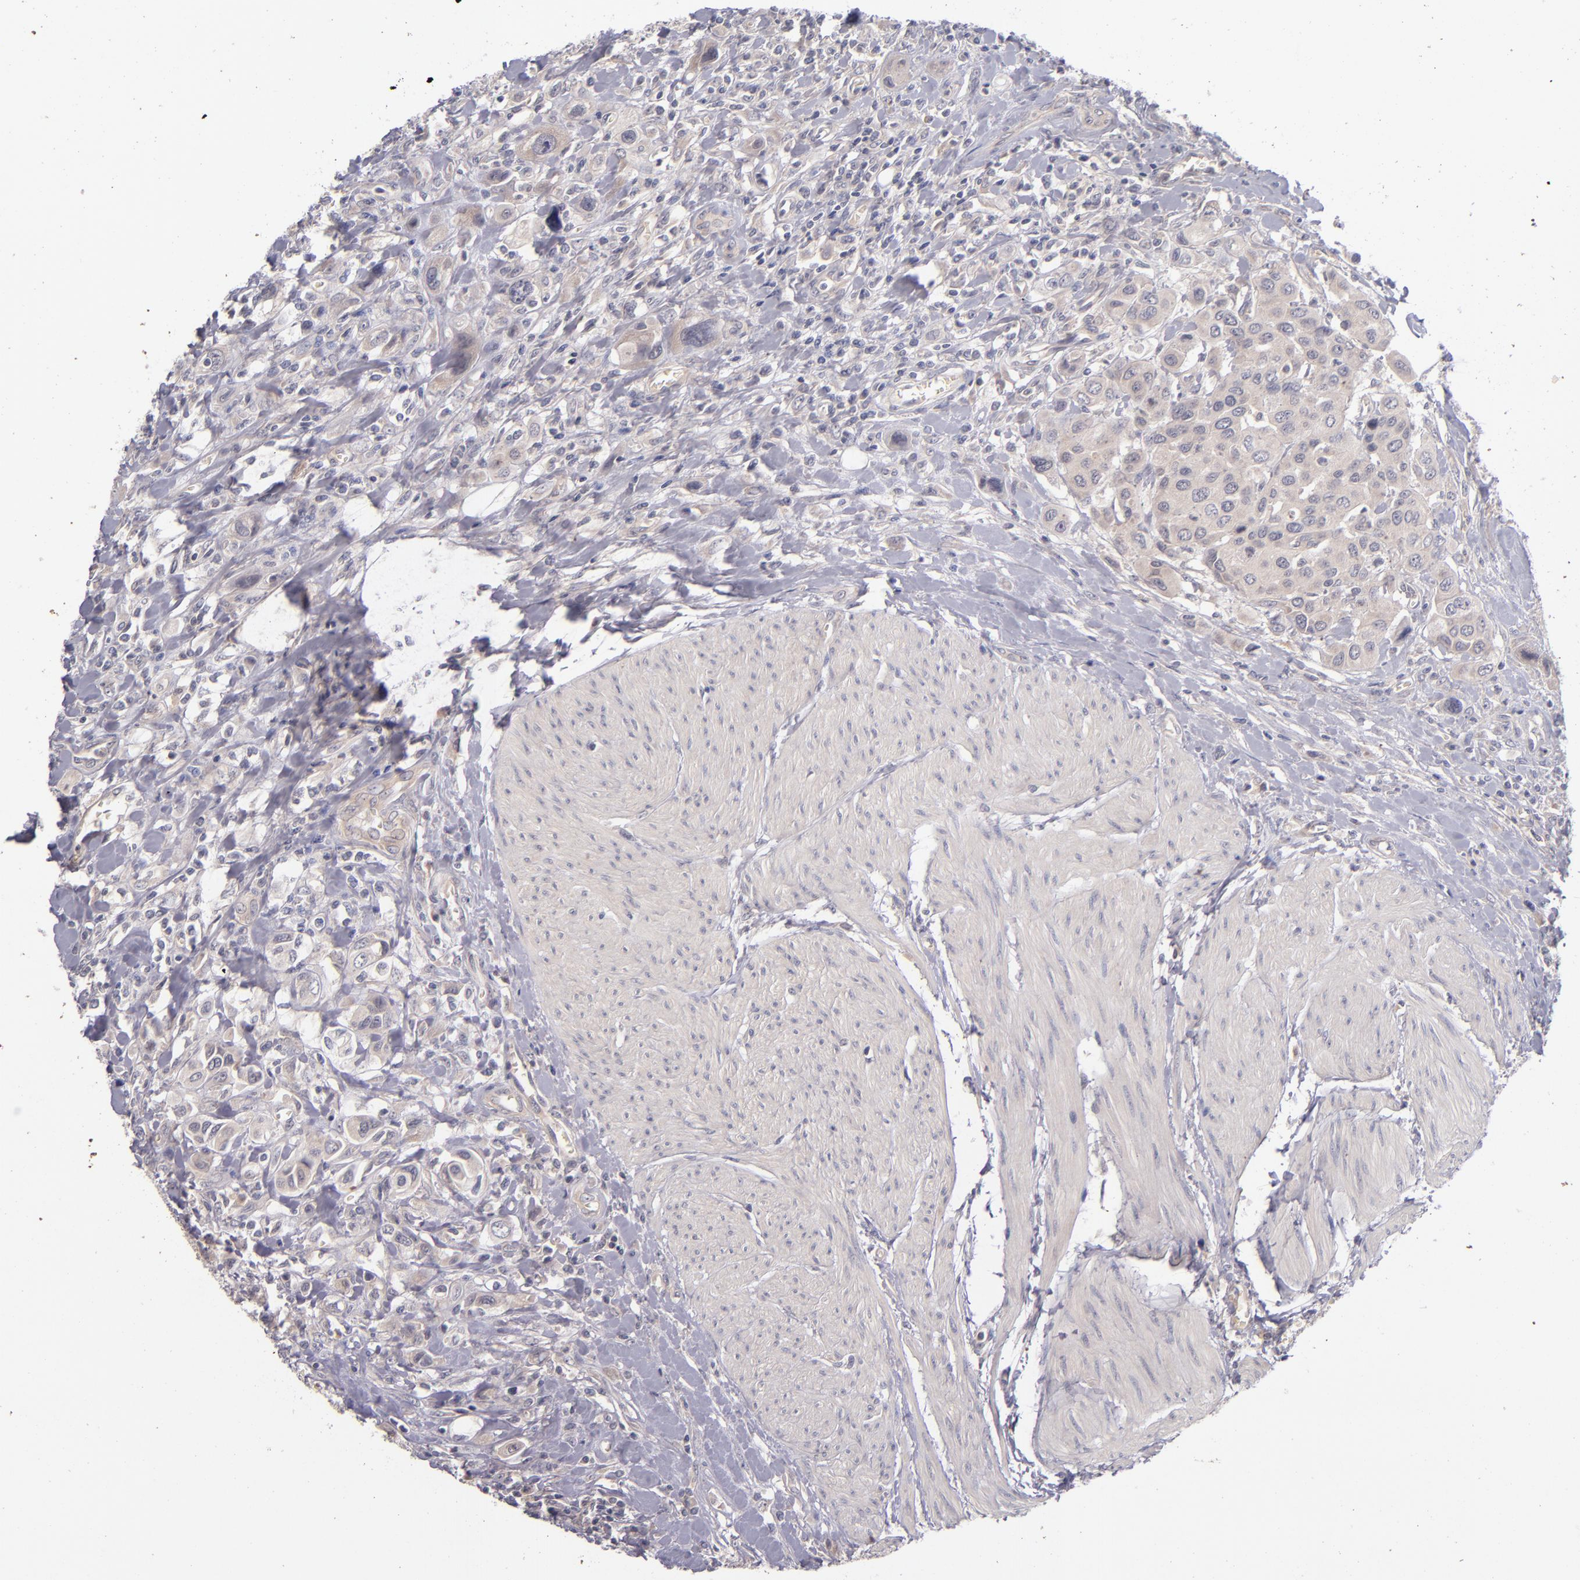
{"staining": {"intensity": "weak", "quantity": "25%-75%", "location": "cytoplasmic/membranous"}, "tissue": "urothelial cancer", "cell_type": "Tumor cells", "image_type": "cancer", "snomed": [{"axis": "morphology", "description": "Urothelial carcinoma, High grade"}, {"axis": "topography", "description": "Urinary bladder"}], "caption": "Urothelial cancer stained for a protein displays weak cytoplasmic/membranous positivity in tumor cells.", "gene": "TSC2", "patient": {"sex": "male", "age": 50}}